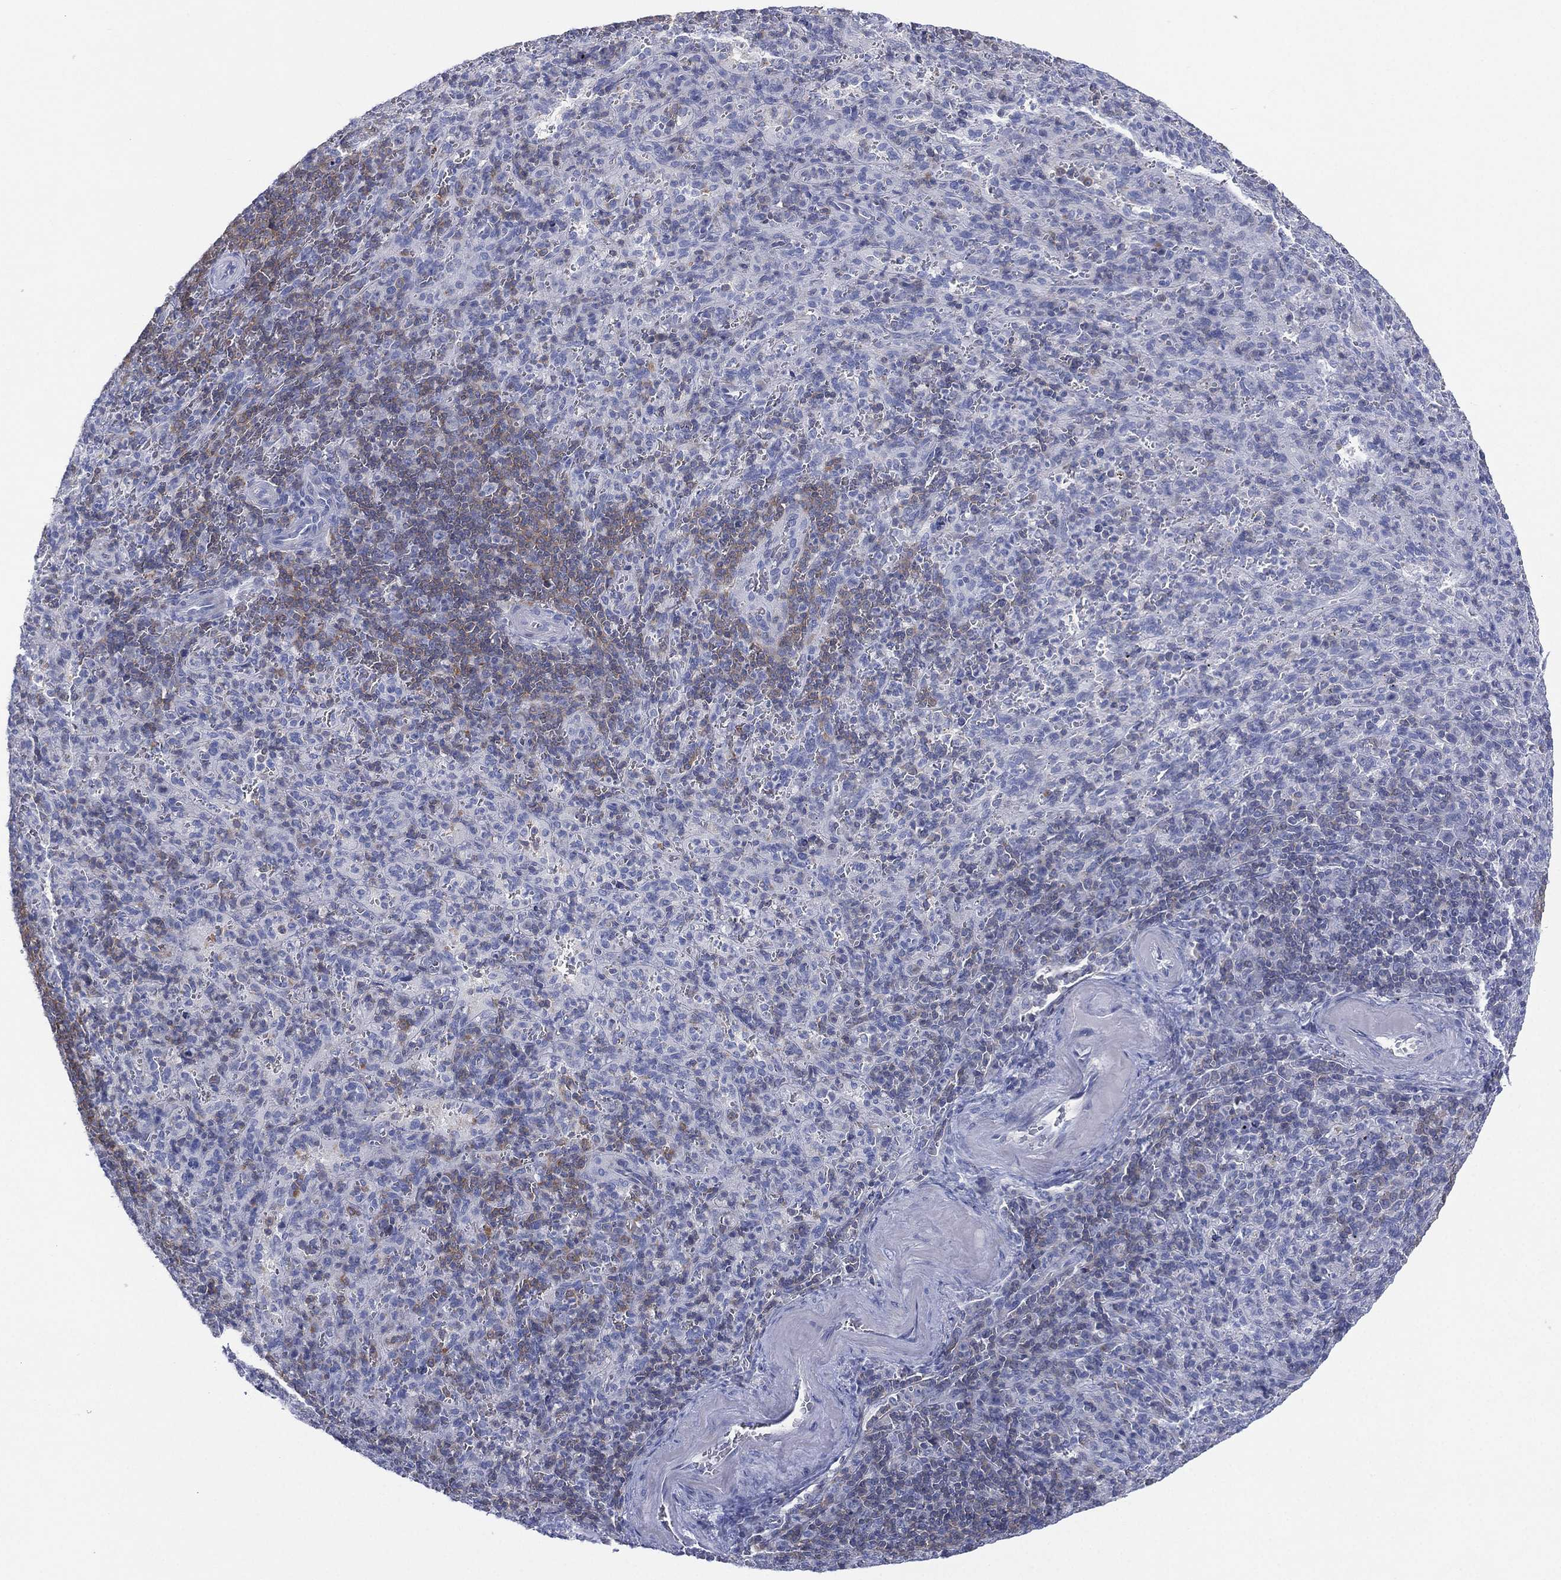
{"staining": {"intensity": "weak", "quantity": "<25%", "location": "cytoplasmic/membranous"}, "tissue": "spleen", "cell_type": "Cells in red pulp", "image_type": "normal", "snomed": [{"axis": "morphology", "description": "Normal tissue, NOS"}, {"axis": "topography", "description": "Spleen"}], "caption": "Immunohistochemical staining of unremarkable human spleen displays no significant expression in cells in red pulp.", "gene": "SEPTIN1", "patient": {"sex": "male", "age": 57}}